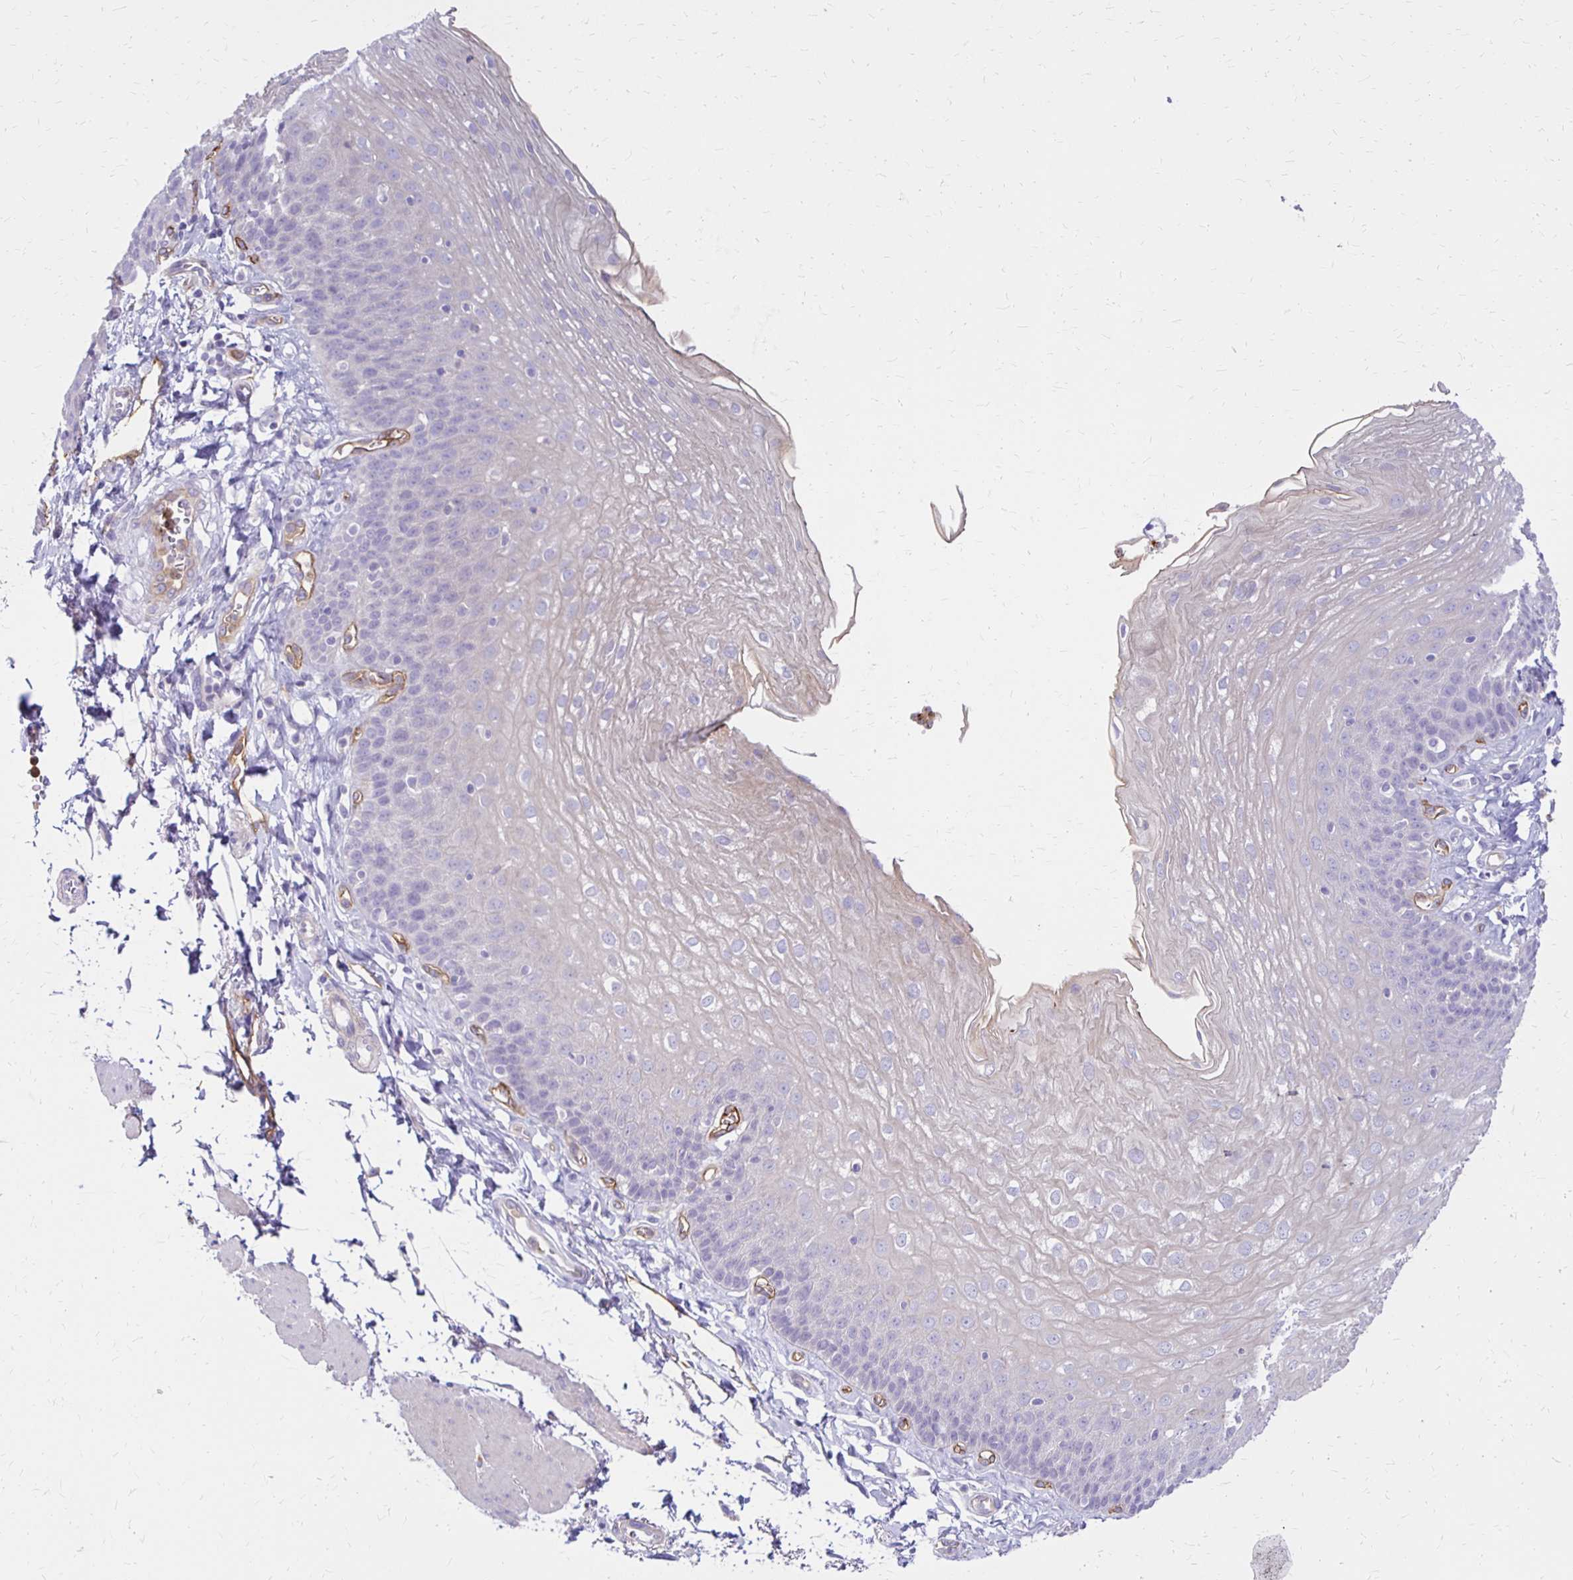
{"staining": {"intensity": "negative", "quantity": "none", "location": "none"}, "tissue": "esophagus", "cell_type": "Squamous epithelial cells", "image_type": "normal", "snomed": [{"axis": "morphology", "description": "Normal tissue, NOS"}, {"axis": "topography", "description": "Esophagus"}], "caption": "Micrograph shows no significant protein positivity in squamous epithelial cells of normal esophagus. (Brightfield microscopy of DAB (3,3'-diaminobenzidine) IHC at high magnification).", "gene": "TTYH1", "patient": {"sex": "female", "age": 81}}